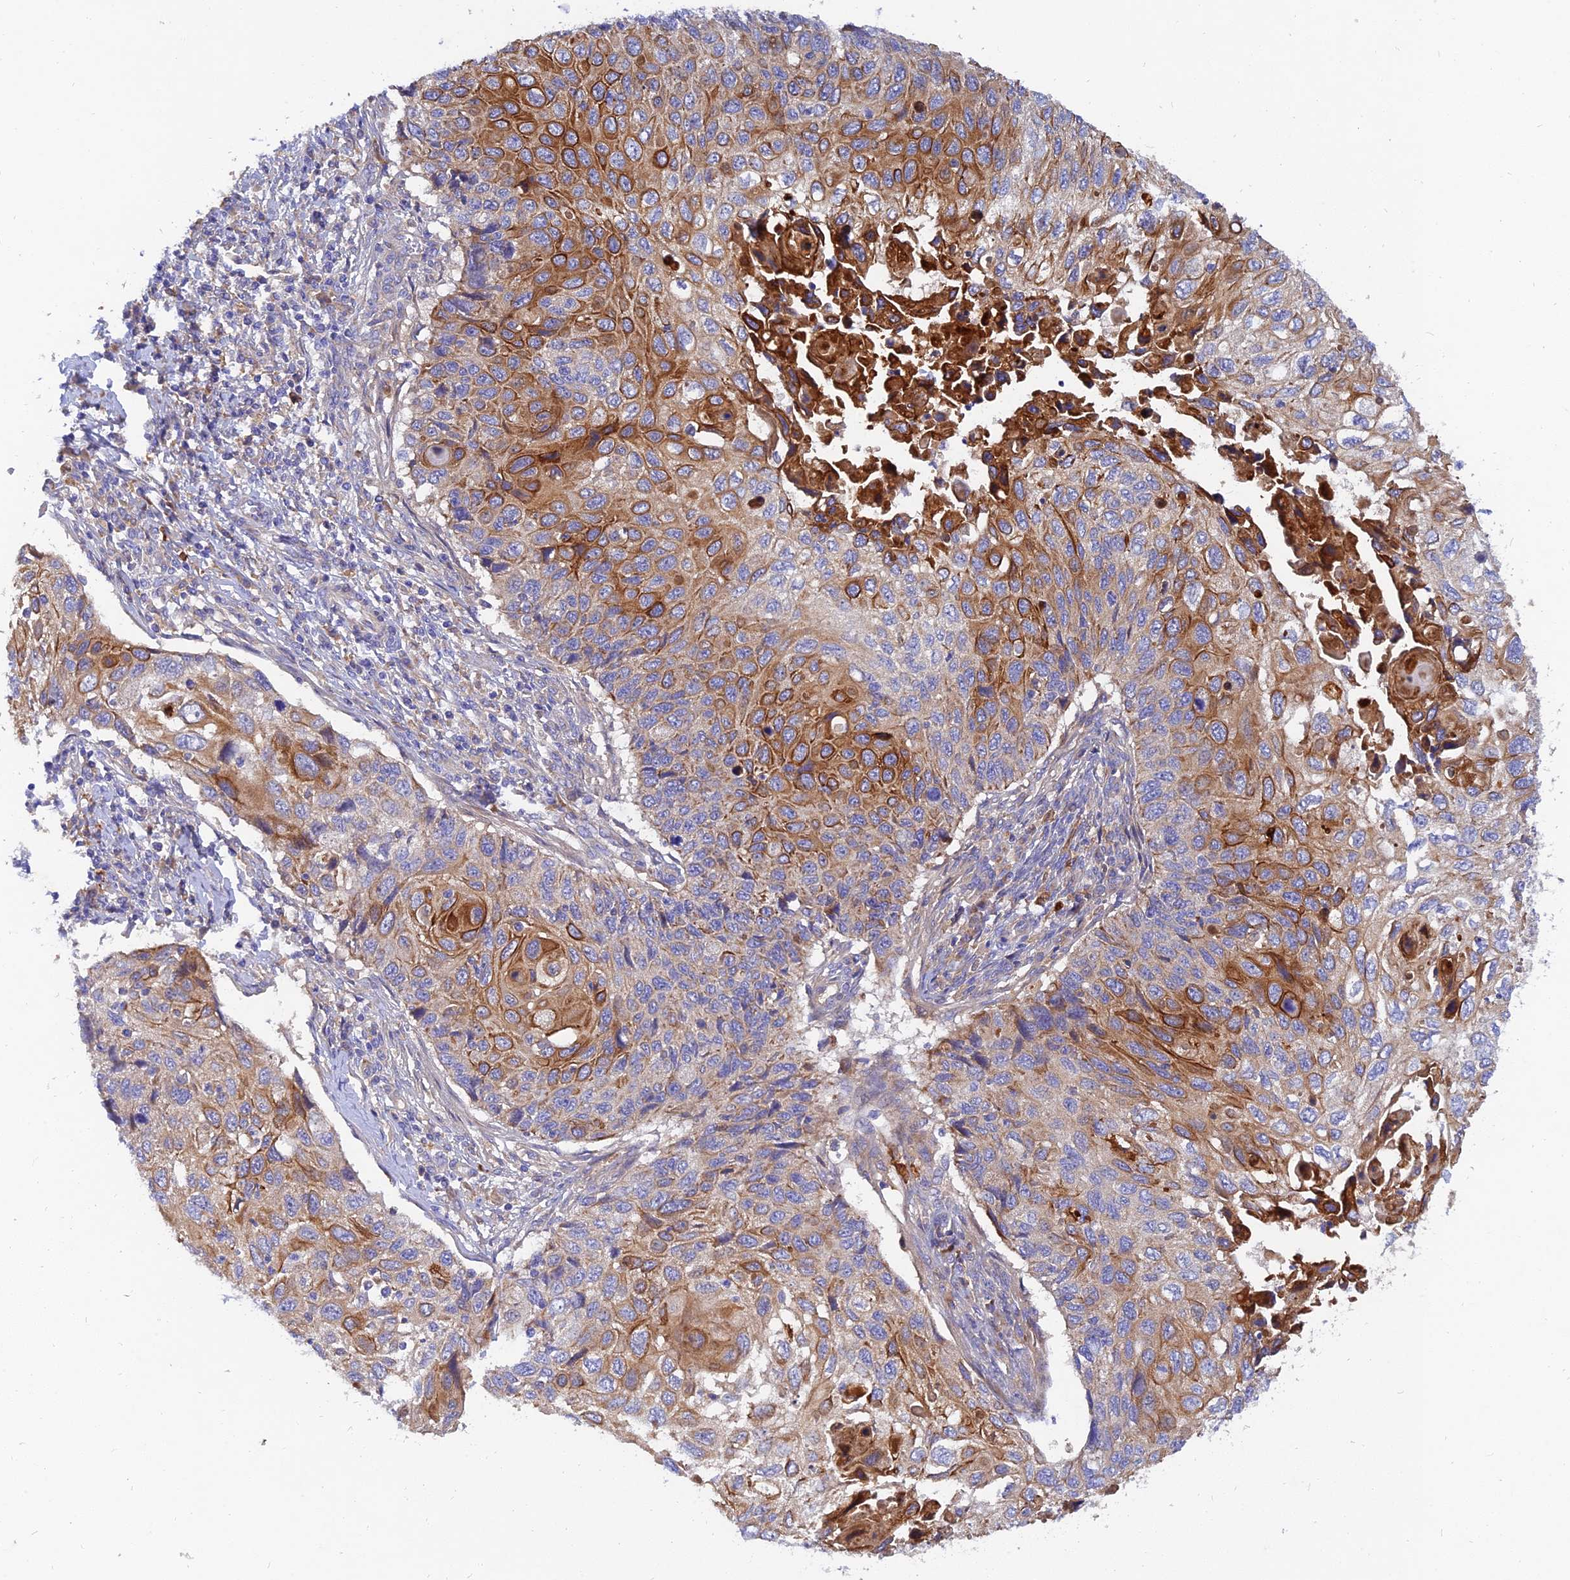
{"staining": {"intensity": "strong", "quantity": "25%-75%", "location": "cytoplasmic/membranous"}, "tissue": "cervical cancer", "cell_type": "Tumor cells", "image_type": "cancer", "snomed": [{"axis": "morphology", "description": "Squamous cell carcinoma, NOS"}, {"axis": "topography", "description": "Cervix"}], "caption": "High-power microscopy captured an immunohistochemistry photomicrograph of cervical cancer (squamous cell carcinoma), revealing strong cytoplasmic/membranous expression in about 25%-75% of tumor cells.", "gene": "MROH1", "patient": {"sex": "female", "age": 70}}